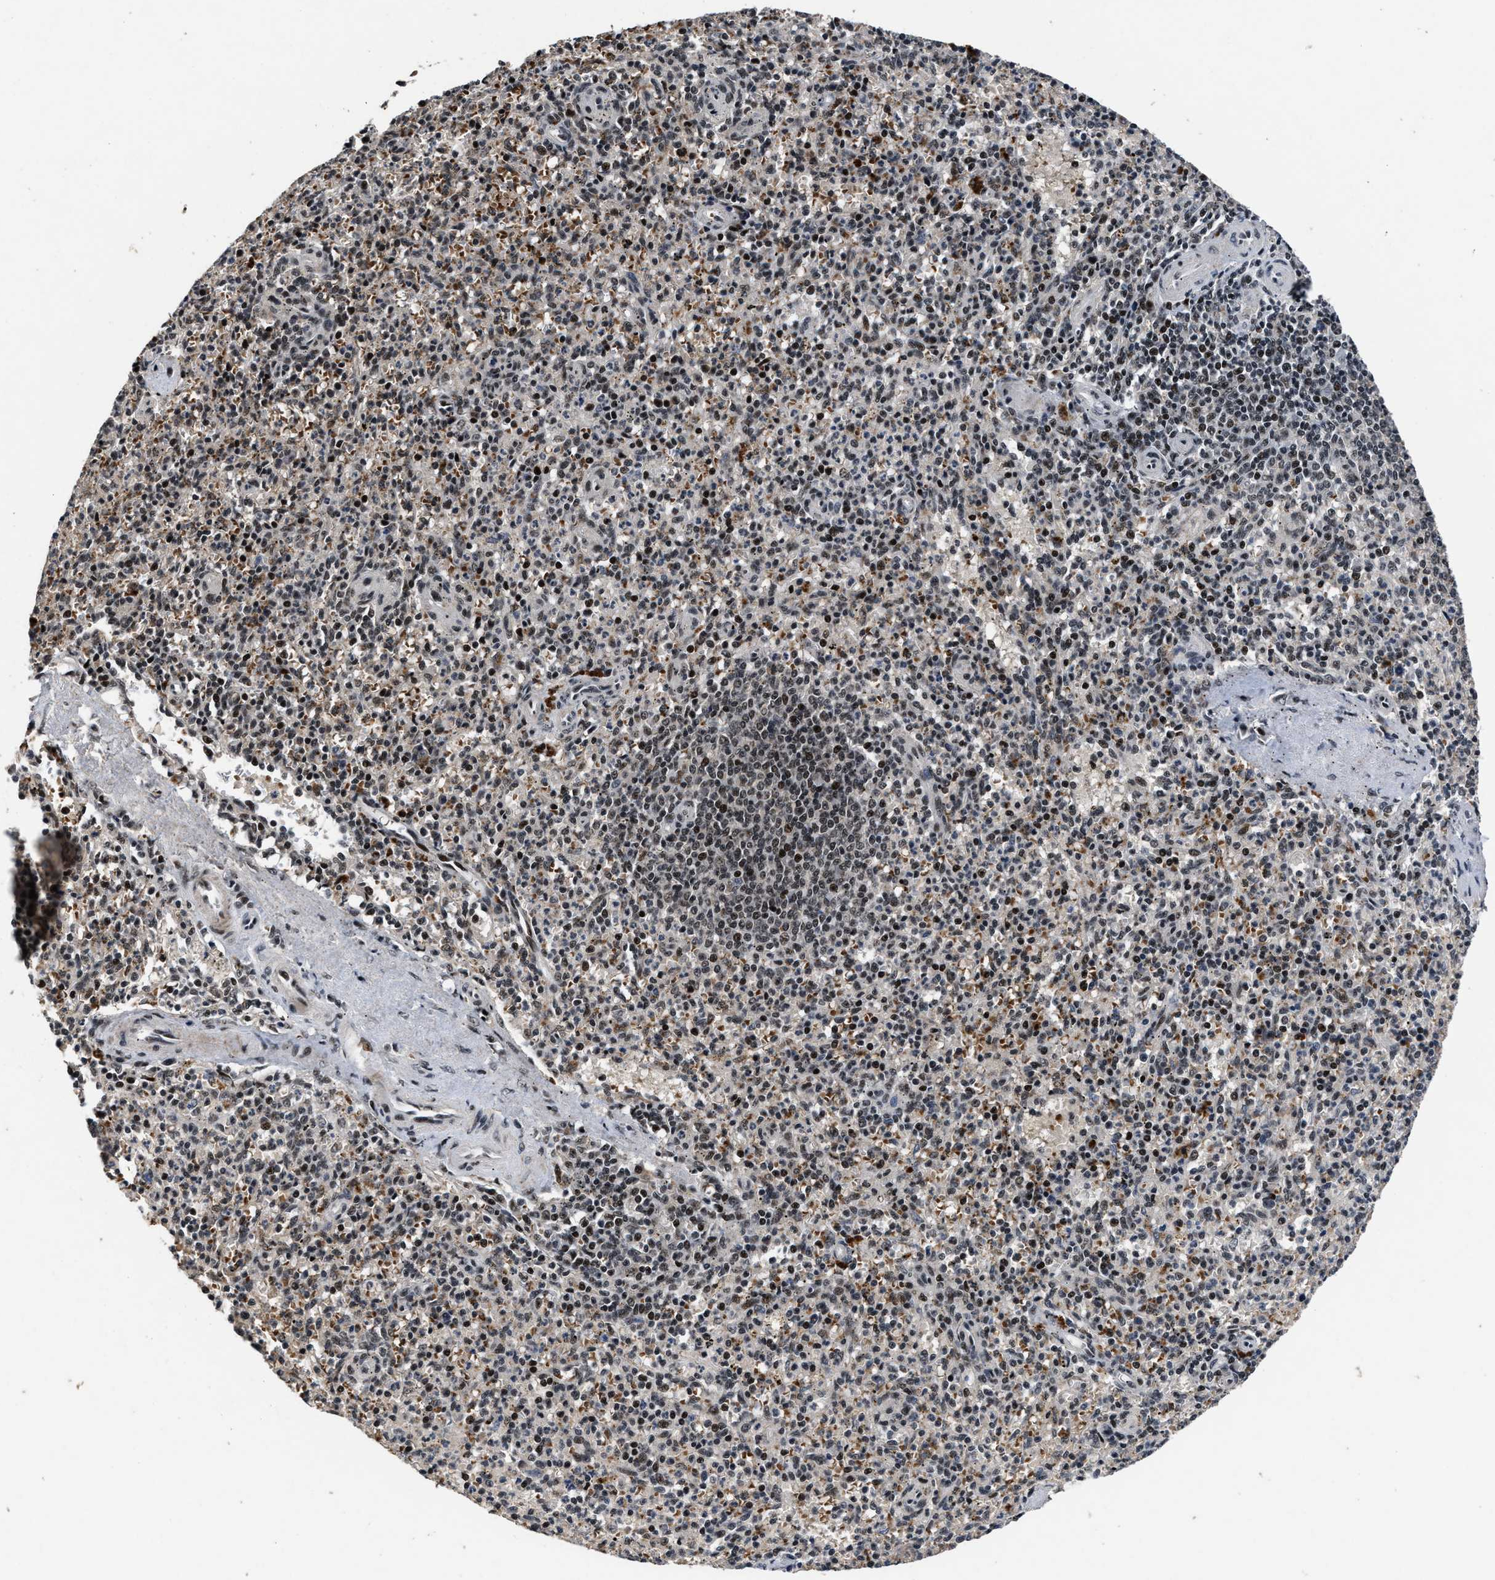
{"staining": {"intensity": "moderate", "quantity": "25%-75%", "location": "nuclear"}, "tissue": "spleen", "cell_type": "Cells in red pulp", "image_type": "normal", "snomed": [{"axis": "morphology", "description": "Normal tissue, NOS"}, {"axis": "topography", "description": "Spleen"}], "caption": "An IHC histopathology image of normal tissue is shown. Protein staining in brown highlights moderate nuclear positivity in spleen within cells in red pulp.", "gene": "ZNF233", "patient": {"sex": "male", "age": 72}}